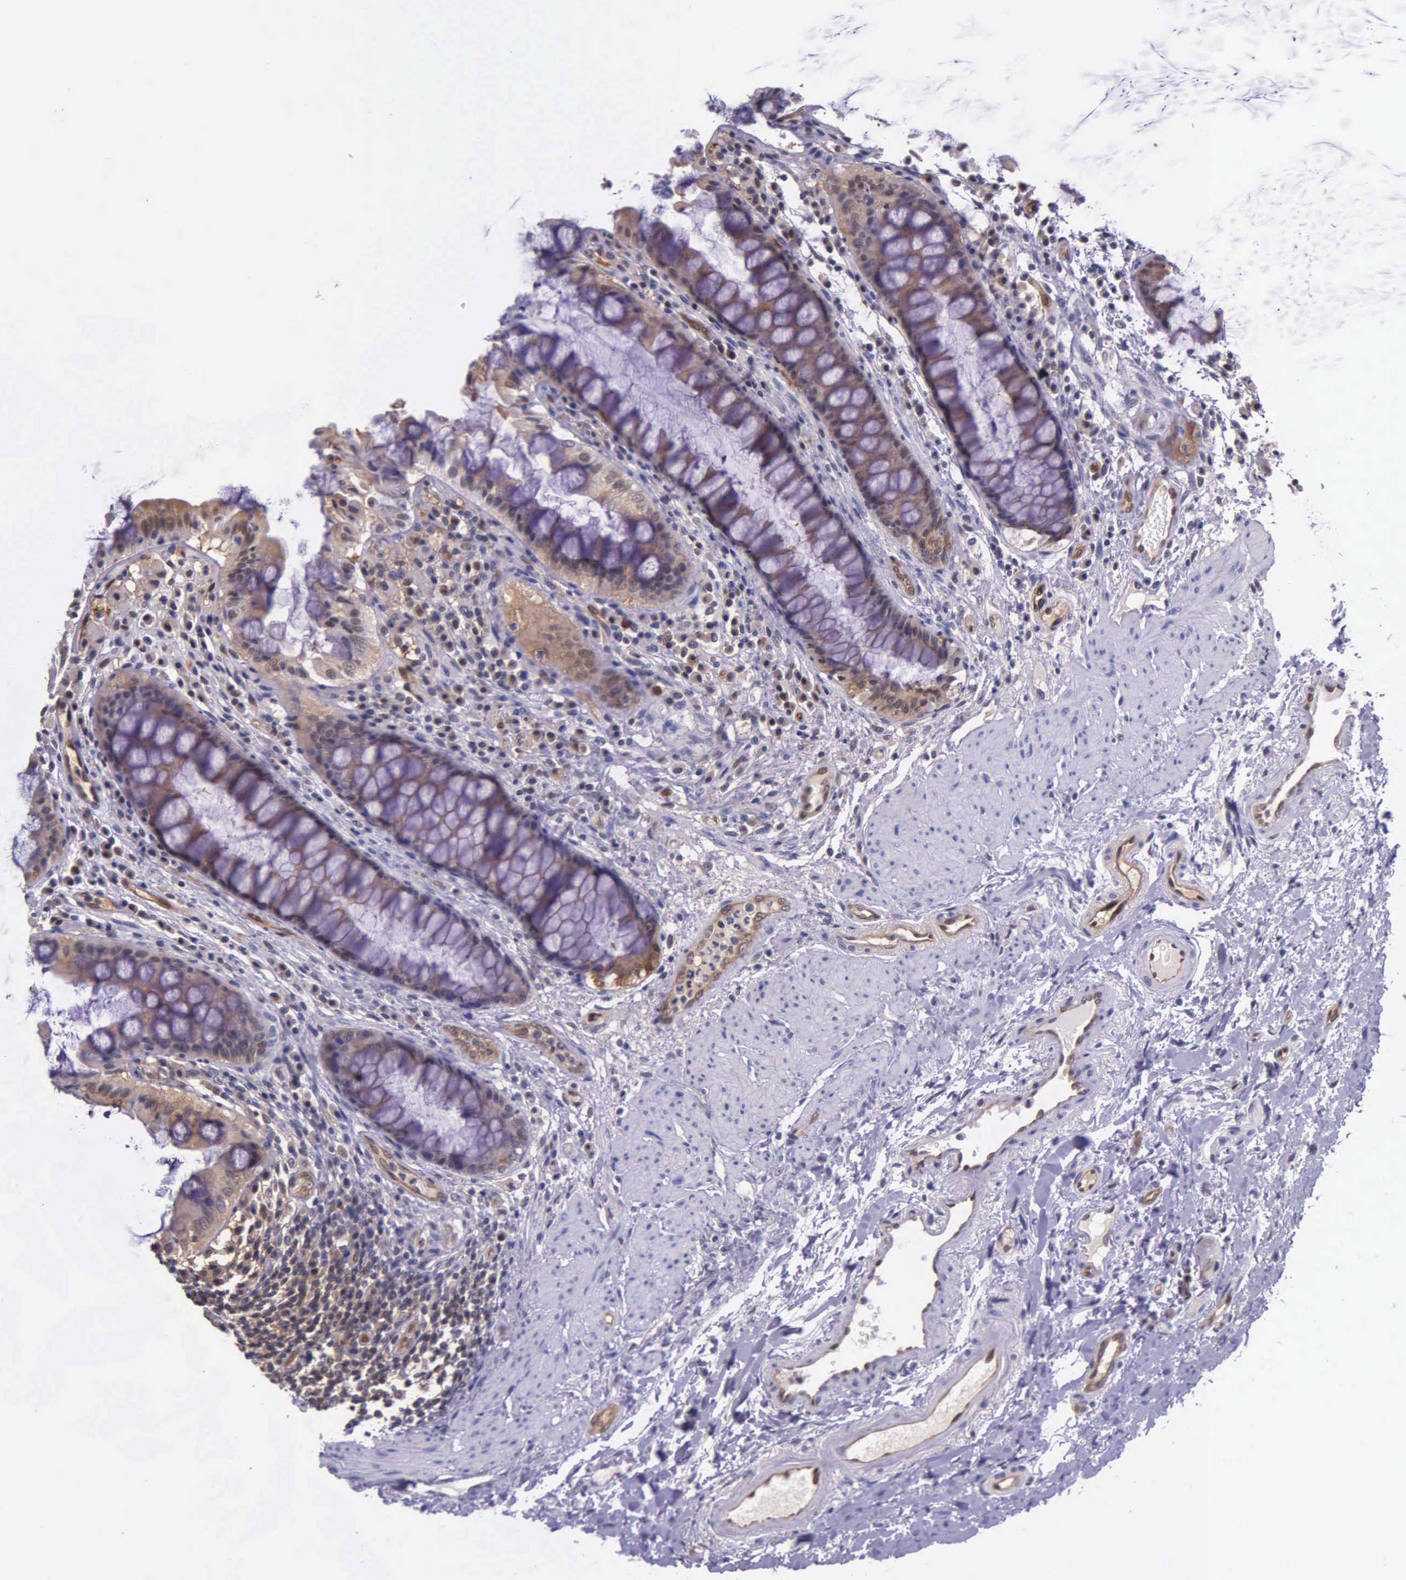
{"staining": {"intensity": "weak", "quantity": ">75%", "location": "cytoplasmic/membranous"}, "tissue": "rectum", "cell_type": "Glandular cells", "image_type": "normal", "snomed": [{"axis": "morphology", "description": "Normal tissue, NOS"}, {"axis": "topography", "description": "Rectum"}], "caption": "Rectum stained with a brown dye displays weak cytoplasmic/membranous positive expression in about >75% of glandular cells.", "gene": "GMPR2", "patient": {"sex": "female", "age": 75}}